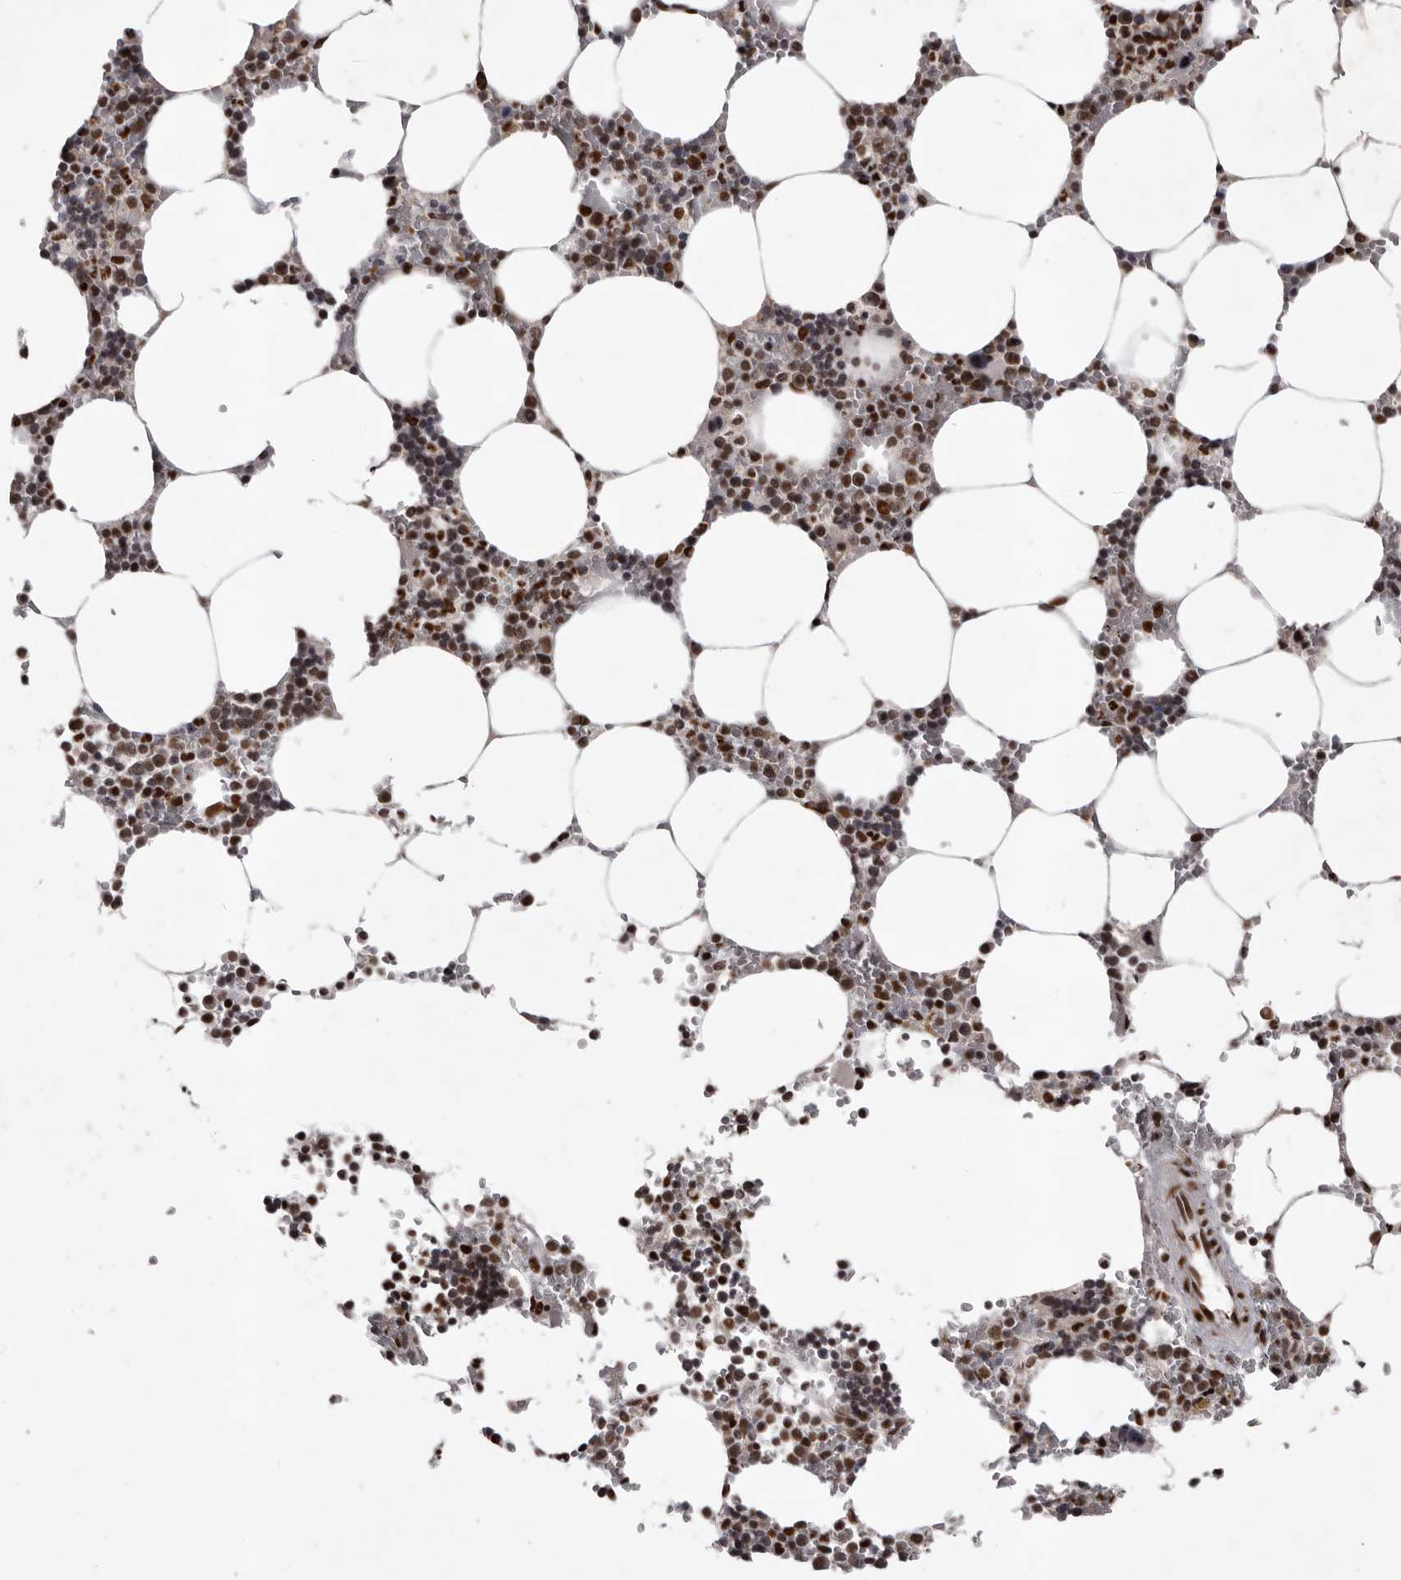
{"staining": {"intensity": "strong", "quantity": ">75%", "location": "nuclear"}, "tissue": "bone marrow", "cell_type": "Hematopoietic cells", "image_type": "normal", "snomed": [{"axis": "morphology", "description": "Normal tissue, NOS"}, {"axis": "topography", "description": "Bone marrow"}], "caption": "The immunohistochemical stain labels strong nuclear positivity in hematopoietic cells of normal bone marrow. (Stains: DAB (3,3'-diaminobenzidine) in brown, nuclei in blue, Microscopy: brightfield microscopy at high magnification).", "gene": "NUMA1", "patient": {"sex": "male", "age": 70}}